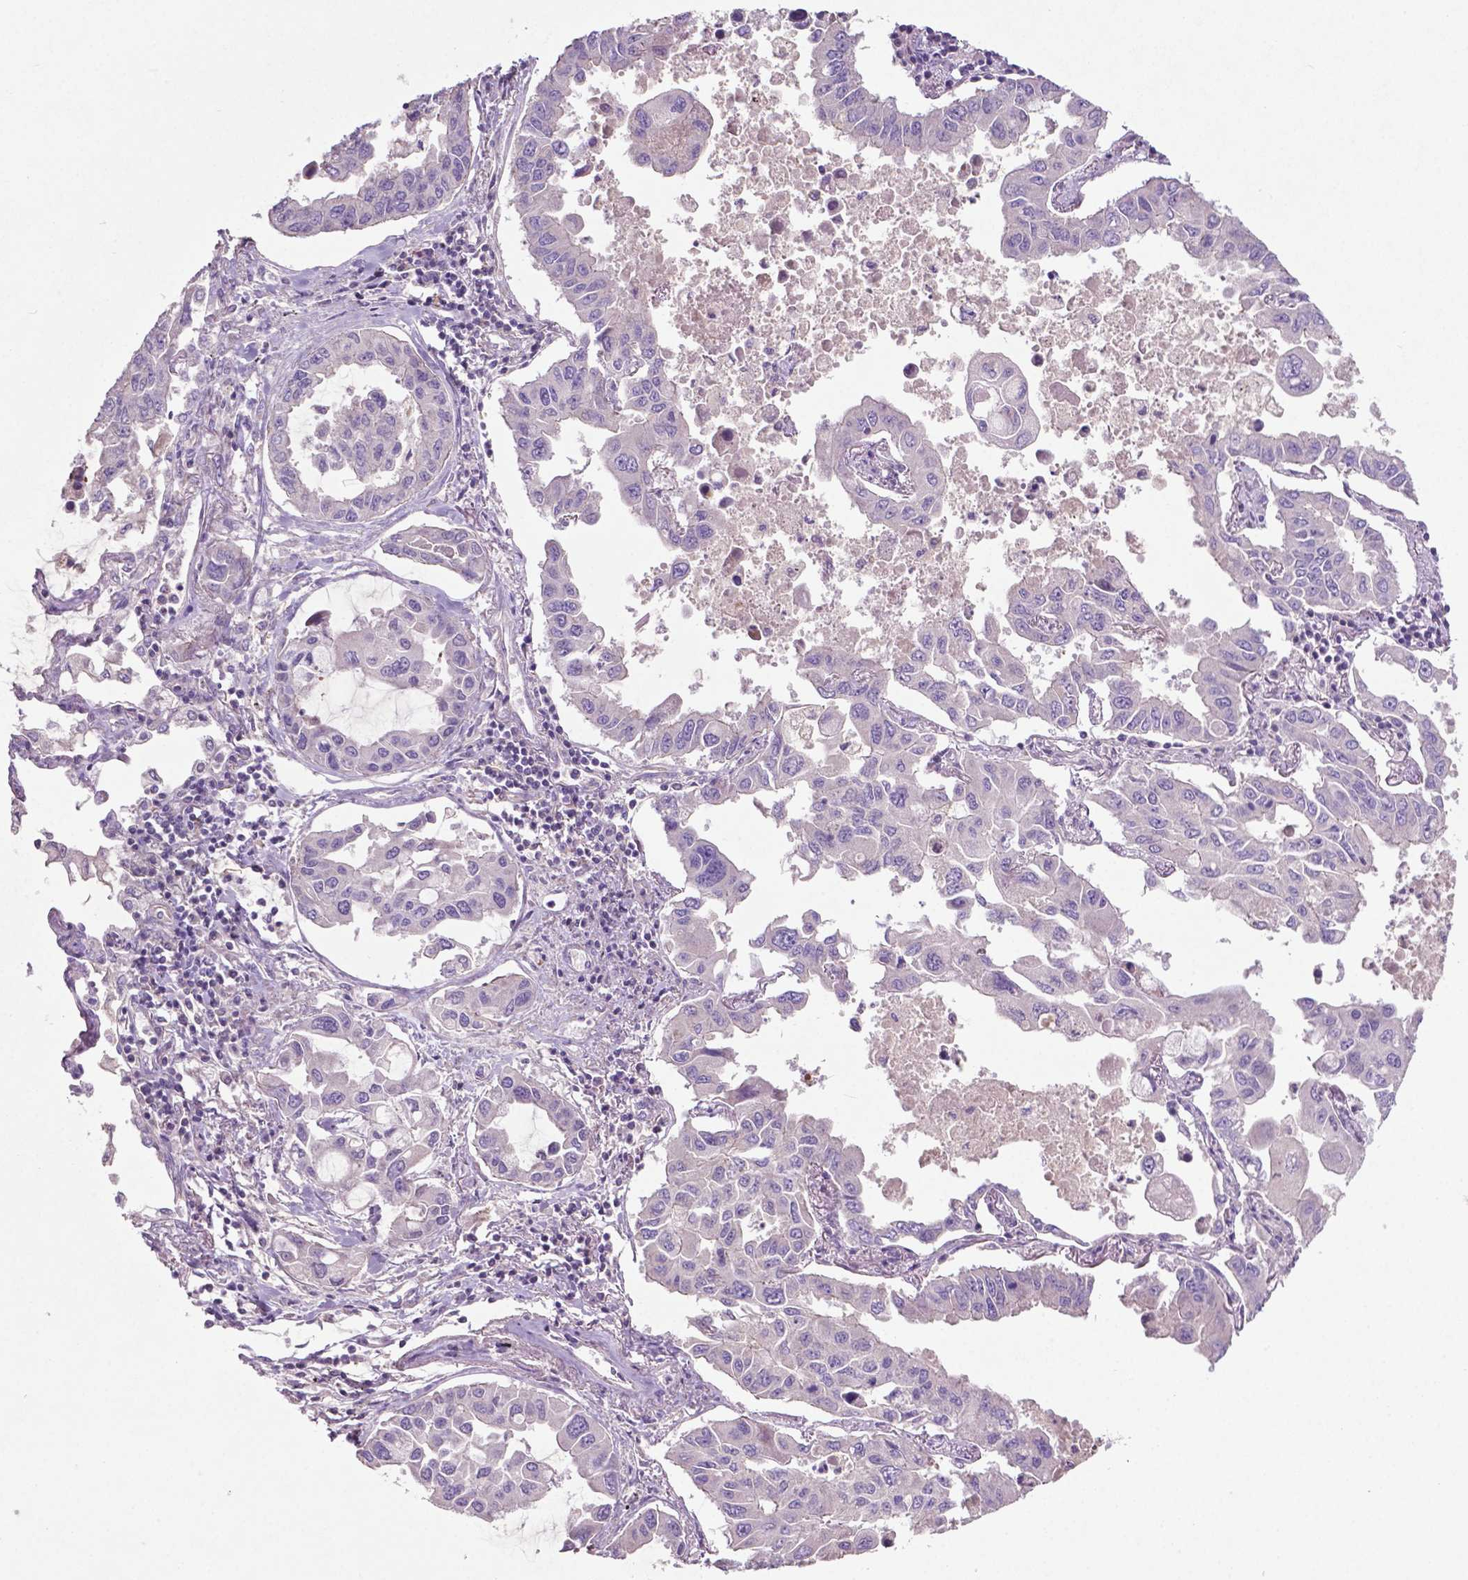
{"staining": {"intensity": "negative", "quantity": "none", "location": "none"}, "tissue": "lung cancer", "cell_type": "Tumor cells", "image_type": "cancer", "snomed": [{"axis": "morphology", "description": "Adenocarcinoma, NOS"}, {"axis": "topography", "description": "Lung"}], "caption": "Tumor cells show no significant protein staining in adenocarcinoma (lung).", "gene": "BMP4", "patient": {"sex": "male", "age": 64}}